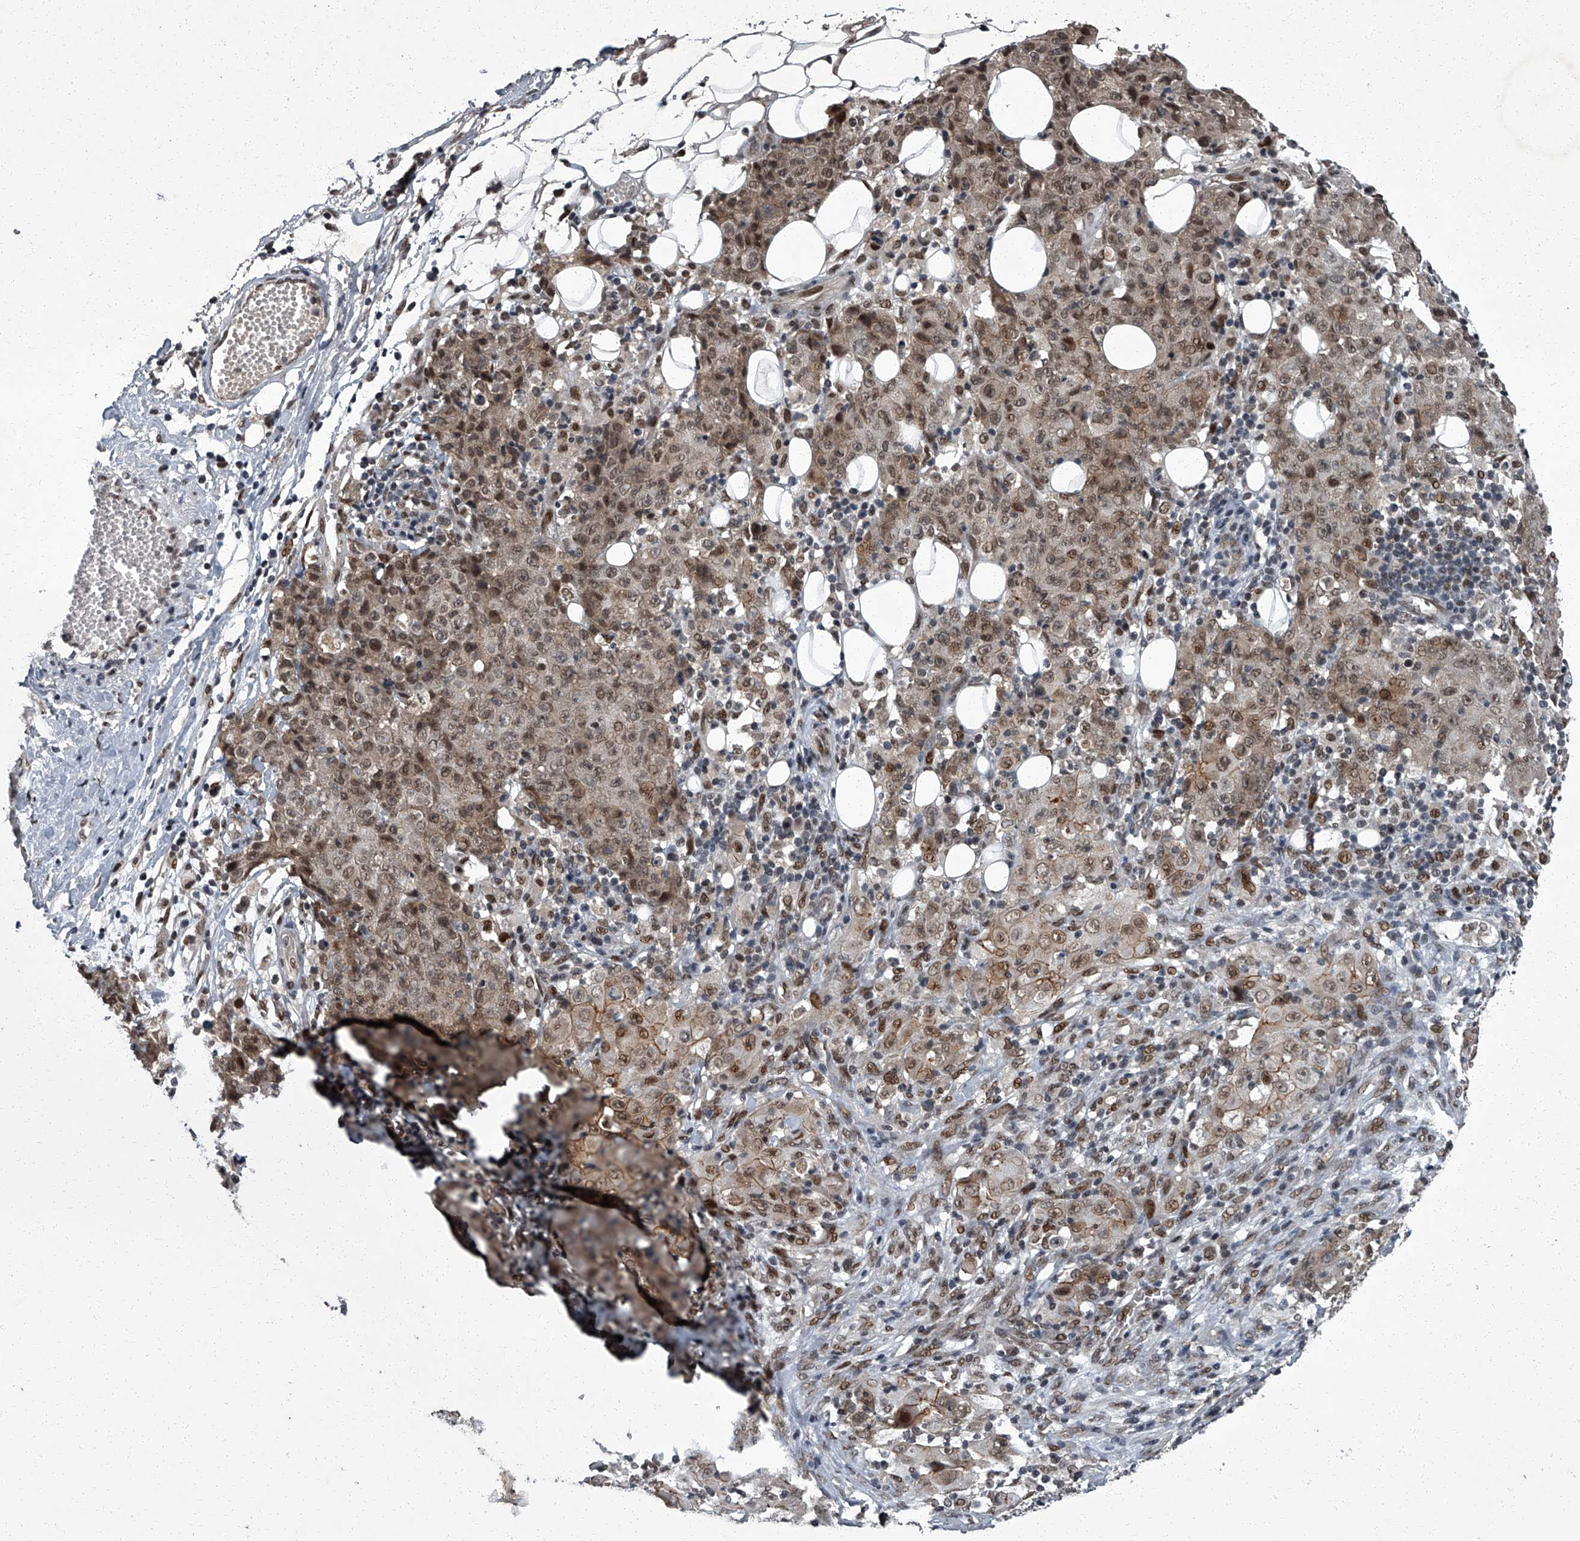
{"staining": {"intensity": "moderate", "quantity": ">75%", "location": "cytoplasmic/membranous,nuclear"}, "tissue": "ovarian cancer", "cell_type": "Tumor cells", "image_type": "cancer", "snomed": [{"axis": "morphology", "description": "Carcinoma, endometroid"}, {"axis": "topography", "description": "Ovary"}], "caption": "This is an image of IHC staining of ovarian endometroid carcinoma, which shows moderate expression in the cytoplasmic/membranous and nuclear of tumor cells.", "gene": "ZNF518B", "patient": {"sex": "female", "age": 42}}